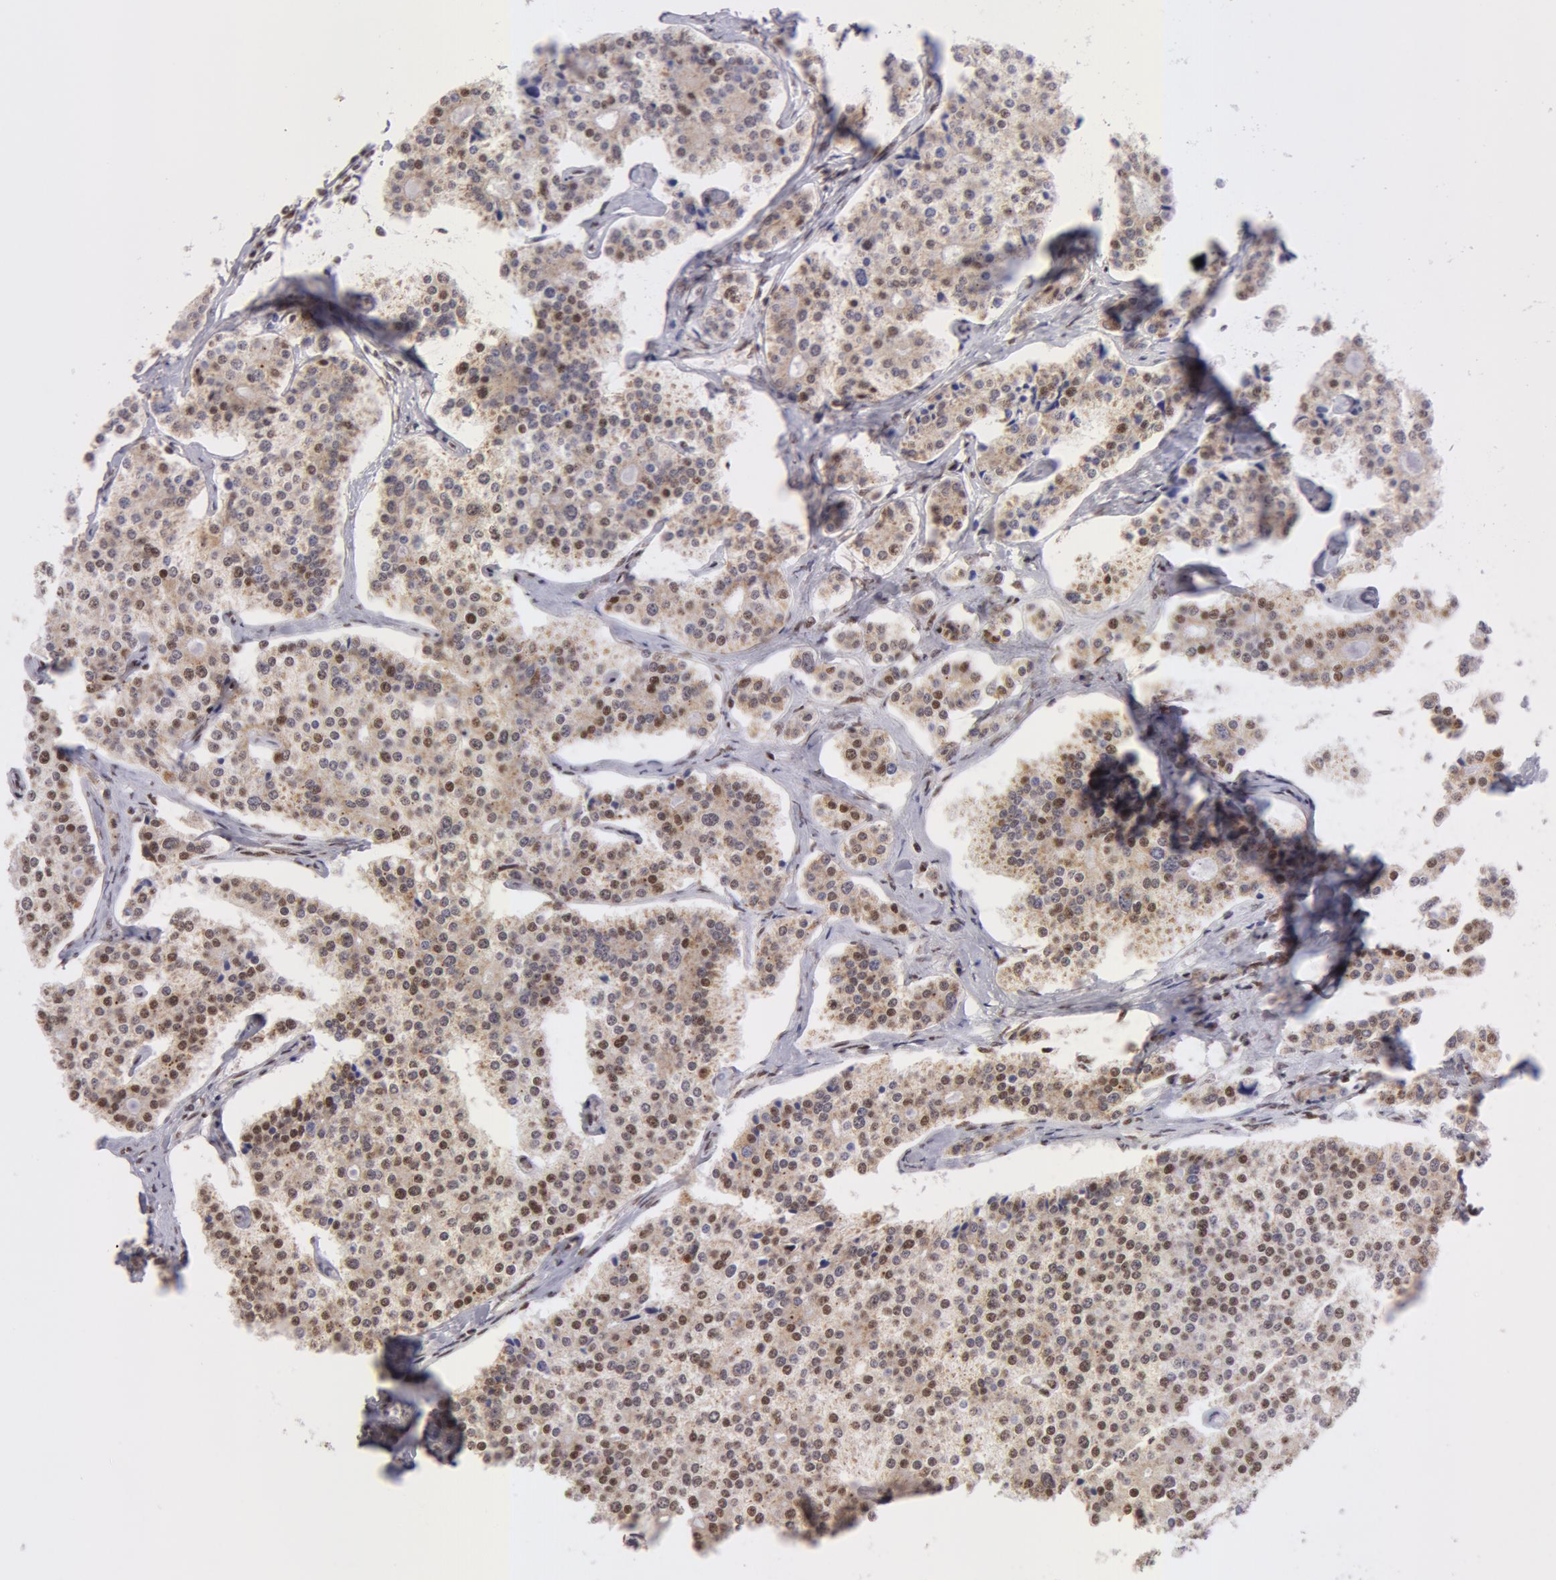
{"staining": {"intensity": "weak", "quantity": ">75%", "location": "cytoplasmic/membranous,nuclear"}, "tissue": "carcinoid", "cell_type": "Tumor cells", "image_type": "cancer", "snomed": [{"axis": "morphology", "description": "Carcinoid, malignant, NOS"}, {"axis": "topography", "description": "Small intestine"}], "caption": "Carcinoid (malignant) stained for a protein (brown) exhibits weak cytoplasmic/membranous and nuclear positive staining in about >75% of tumor cells.", "gene": "VRTN", "patient": {"sex": "male", "age": 63}}